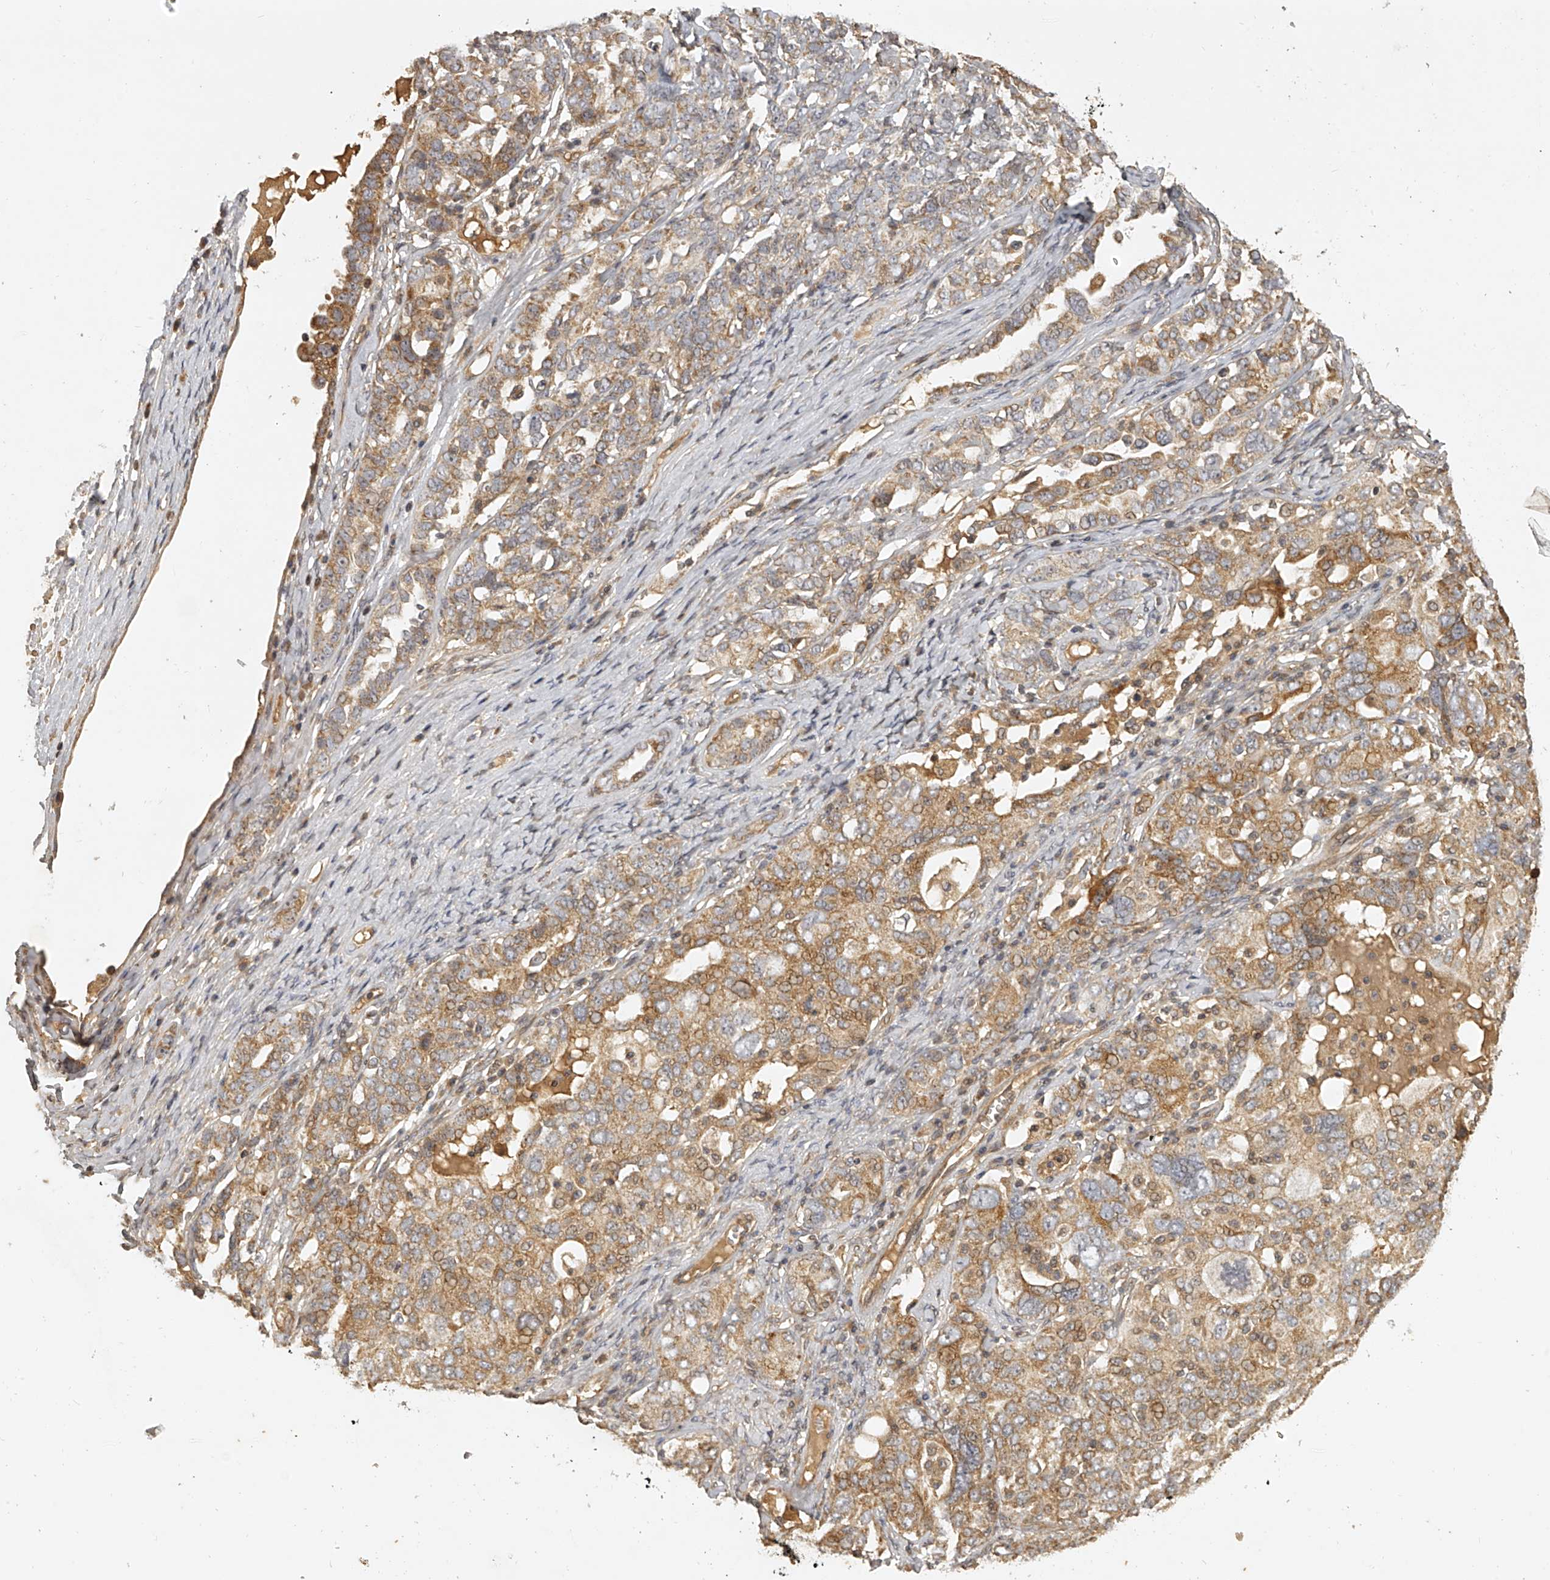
{"staining": {"intensity": "moderate", "quantity": ">75%", "location": "cytoplasmic/membranous"}, "tissue": "ovarian cancer", "cell_type": "Tumor cells", "image_type": "cancer", "snomed": [{"axis": "morphology", "description": "Carcinoma, endometroid"}, {"axis": "topography", "description": "Ovary"}], "caption": "Human ovarian endometroid carcinoma stained with a brown dye exhibits moderate cytoplasmic/membranous positive expression in approximately >75% of tumor cells.", "gene": "NFS1", "patient": {"sex": "female", "age": 62}}